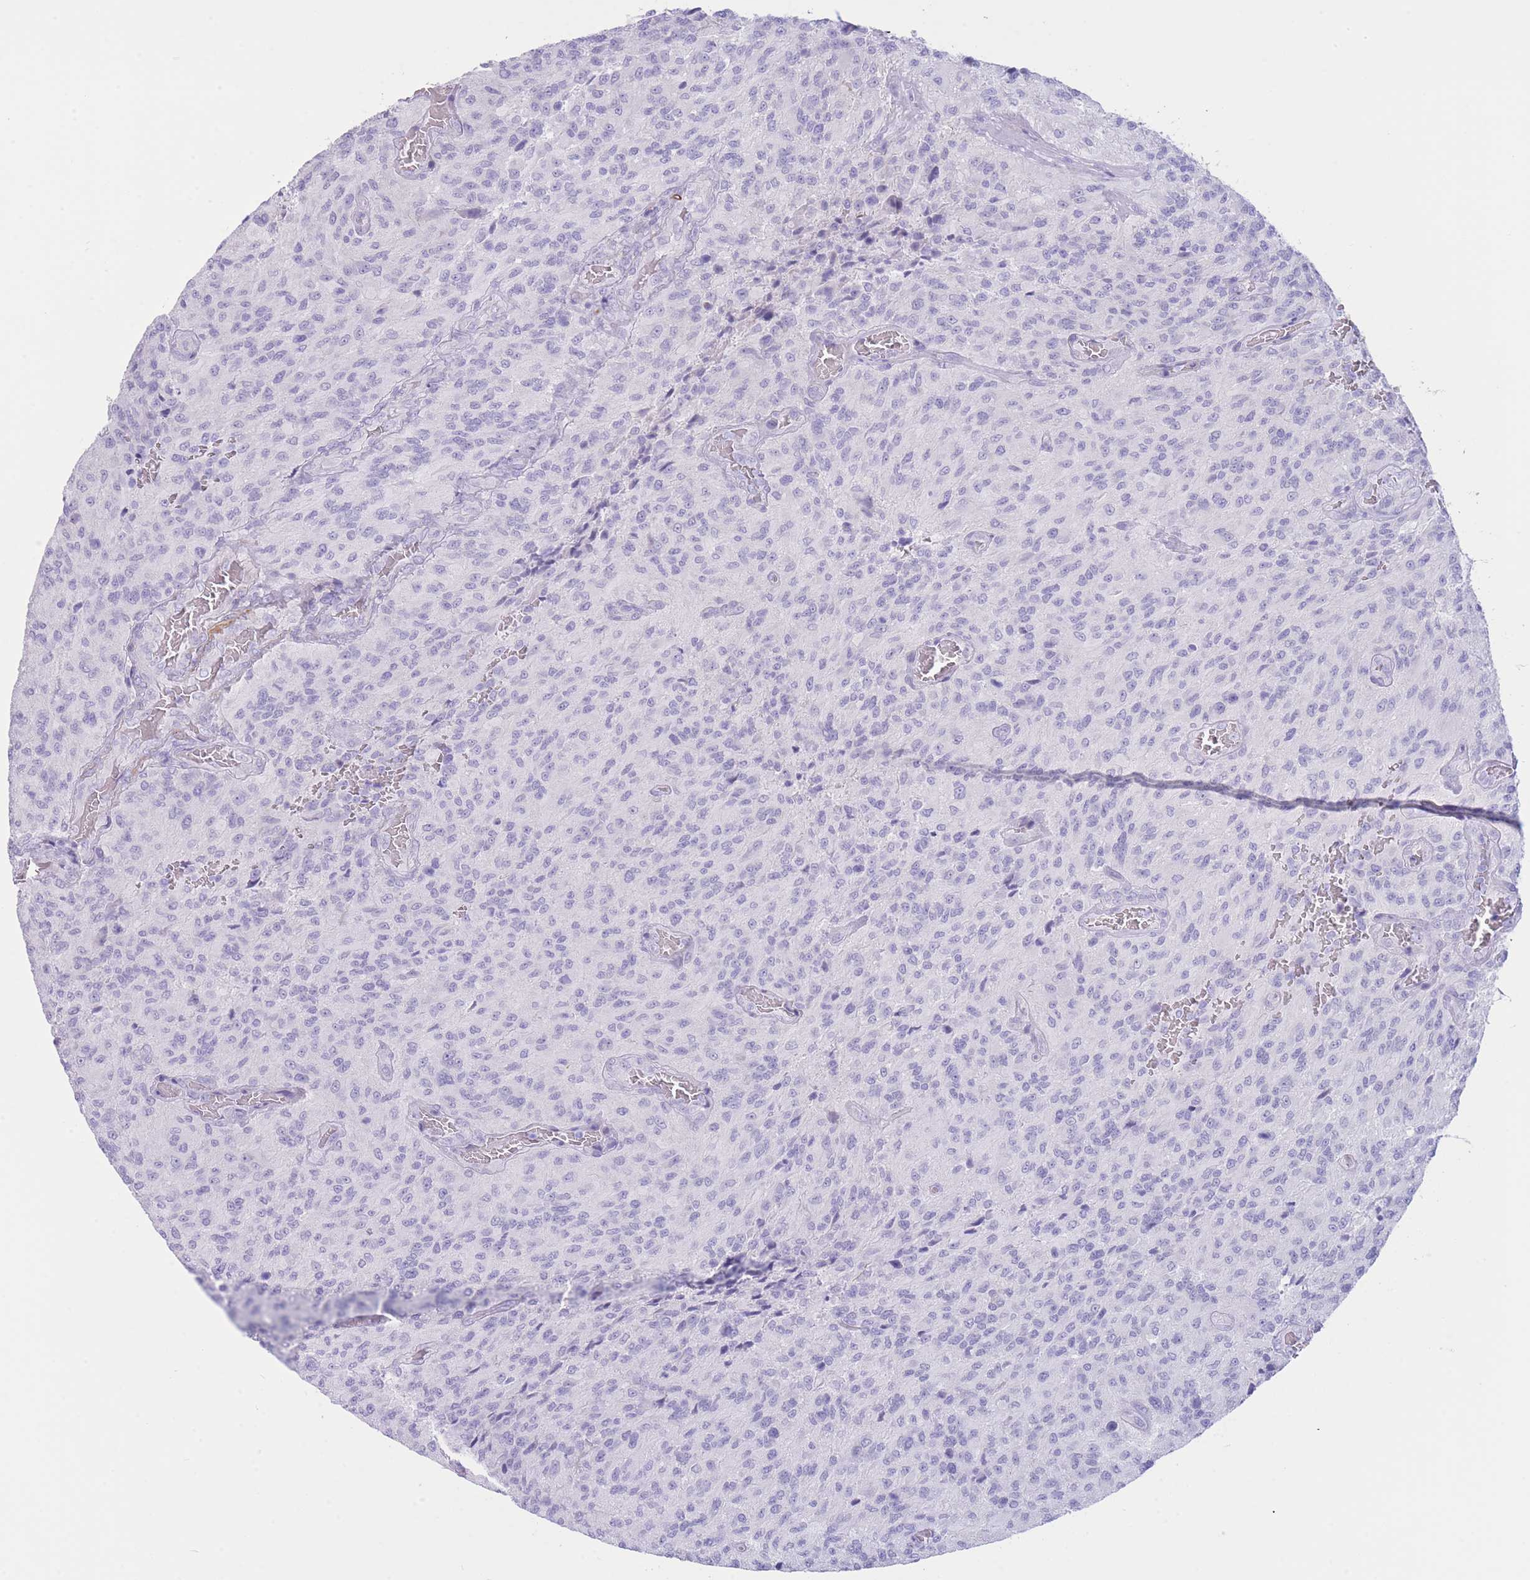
{"staining": {"intensity": "negative", "quantity": "none", "location": "none"}, "tissue": "glioma", "cell_type": "Tumor cells", "image_type": "cancer", "snomed": [{"axis": "morphology", "description": "Normal tissue, NOS"}, {"axis": "morphology", "description": "Glioma, malignant, High grade"}, {"axis": "topography", "description": "Cerebral cortex"}], "caption": "Tumor cells show no significant positivity in glioma.", "gene": "VWA8", "patient": {"sex": "male", "age": 56}}